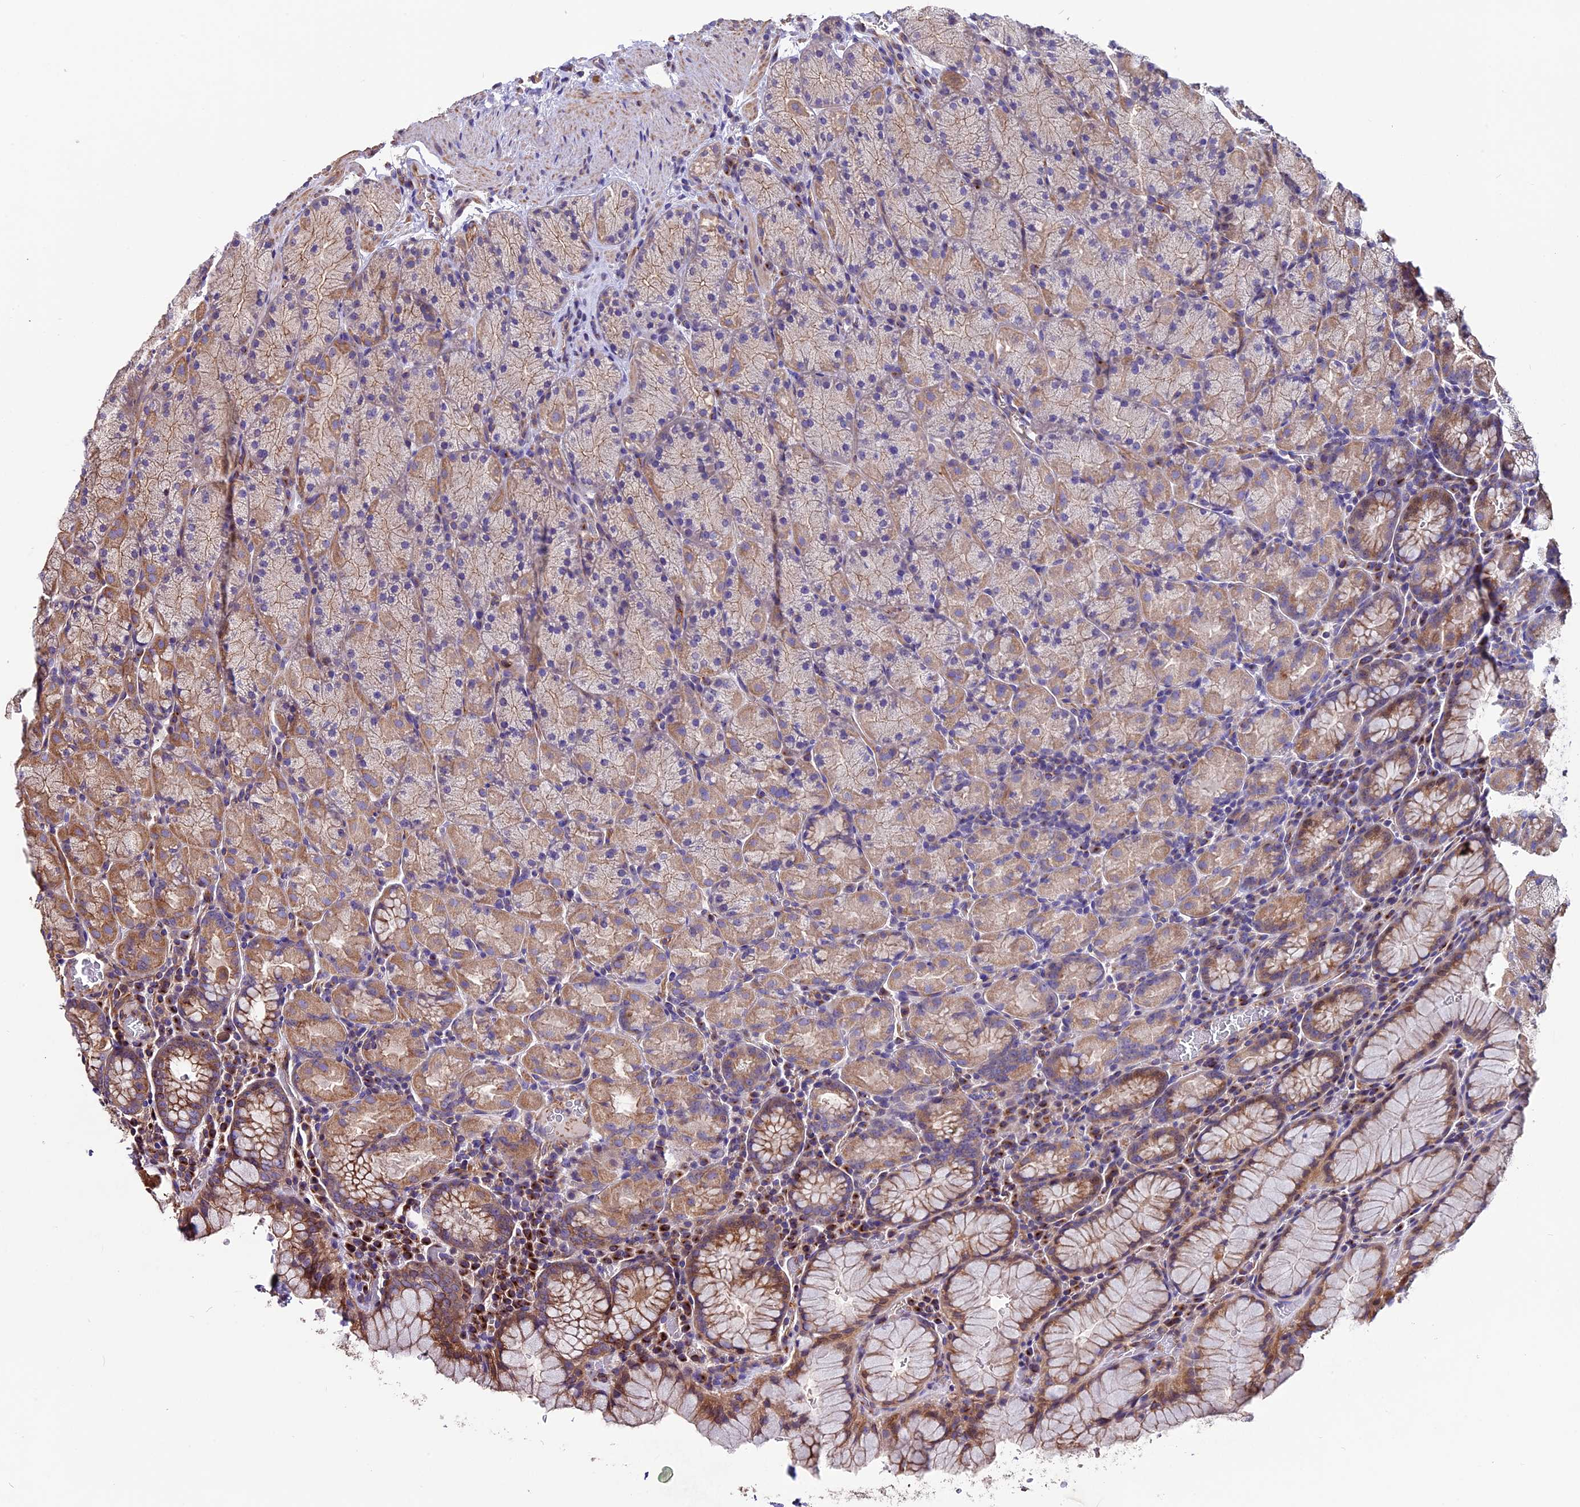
{"staining": {"intensity": "moderate", "quantity": ">75%", "location": "cytoplasmic/membranous"}, "tissue": "stomach", "cell_type": "Glandular cells", "image_type": "normal", "snomed": [{"axis": "morphology", "description": "Normal tissue, NOS"}, {"axis": "topography", "description": "Stomach, upper"}, {"axis": "topography", "description": "Stomach, lower"}], "caption": "This micrograph displays normal stomach stained with immunohistochemistry (IHC) to label a protein in brown. The cytoplasmic/membranous of glandular cells show moderate positivity for the protein. Nuclei are counter-stained blue.", "gene": "ANO3", "patient": {"sex": "male", "age": 80}}